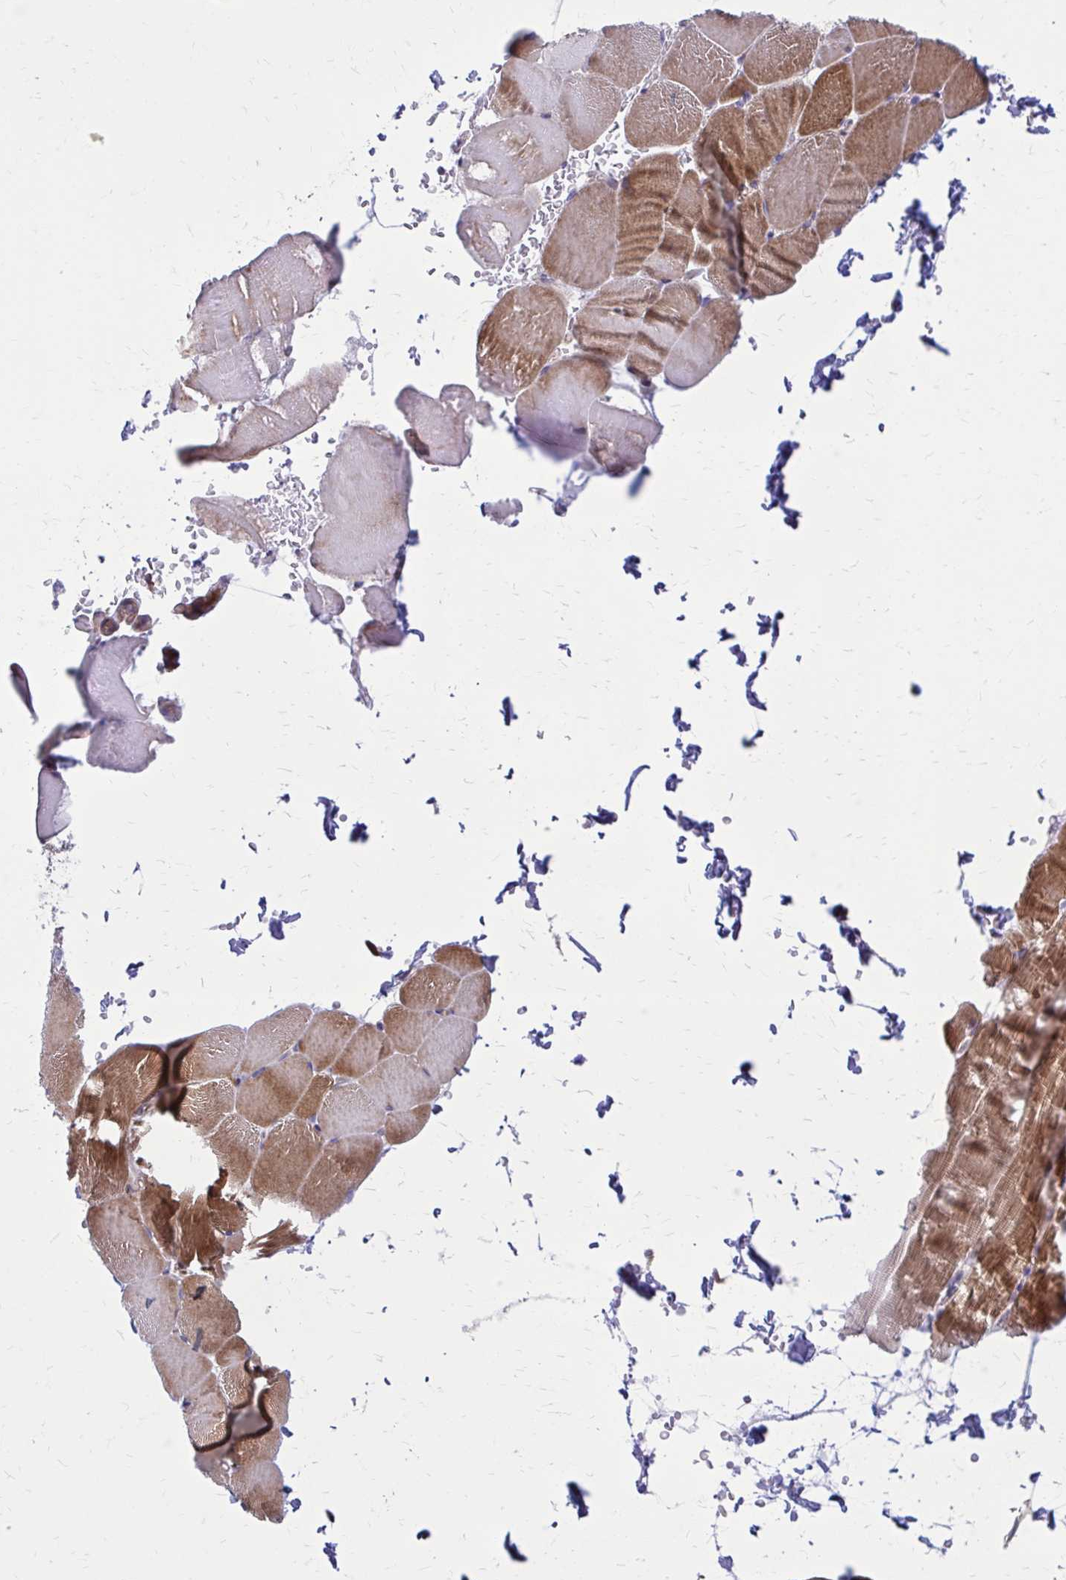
{"staining": {"intensity": "moderate", "quantity": ">75%", "location": "cytoplasmic/membranous"}, "tissue": "skeletal muscle", "cell_type": "Myocytes", "image_type": "normal", "snomed": [{"axis": "morphology", "description": "Normal tissue, NOS"}, {"axis": "topography", "description": "Skeletal muscle"}], "caption": "IHC micrograph of benign skeletal muscle: human skeletal muscle stained using IHC shows medium levels of moderate protein expression localized specifically in the cytoplasmic/membranous of myocytes, appearing as a cytoplasmic/membranous brown color.", "gene": "FAP", "patient": {"sex": "female", "age": 37}}